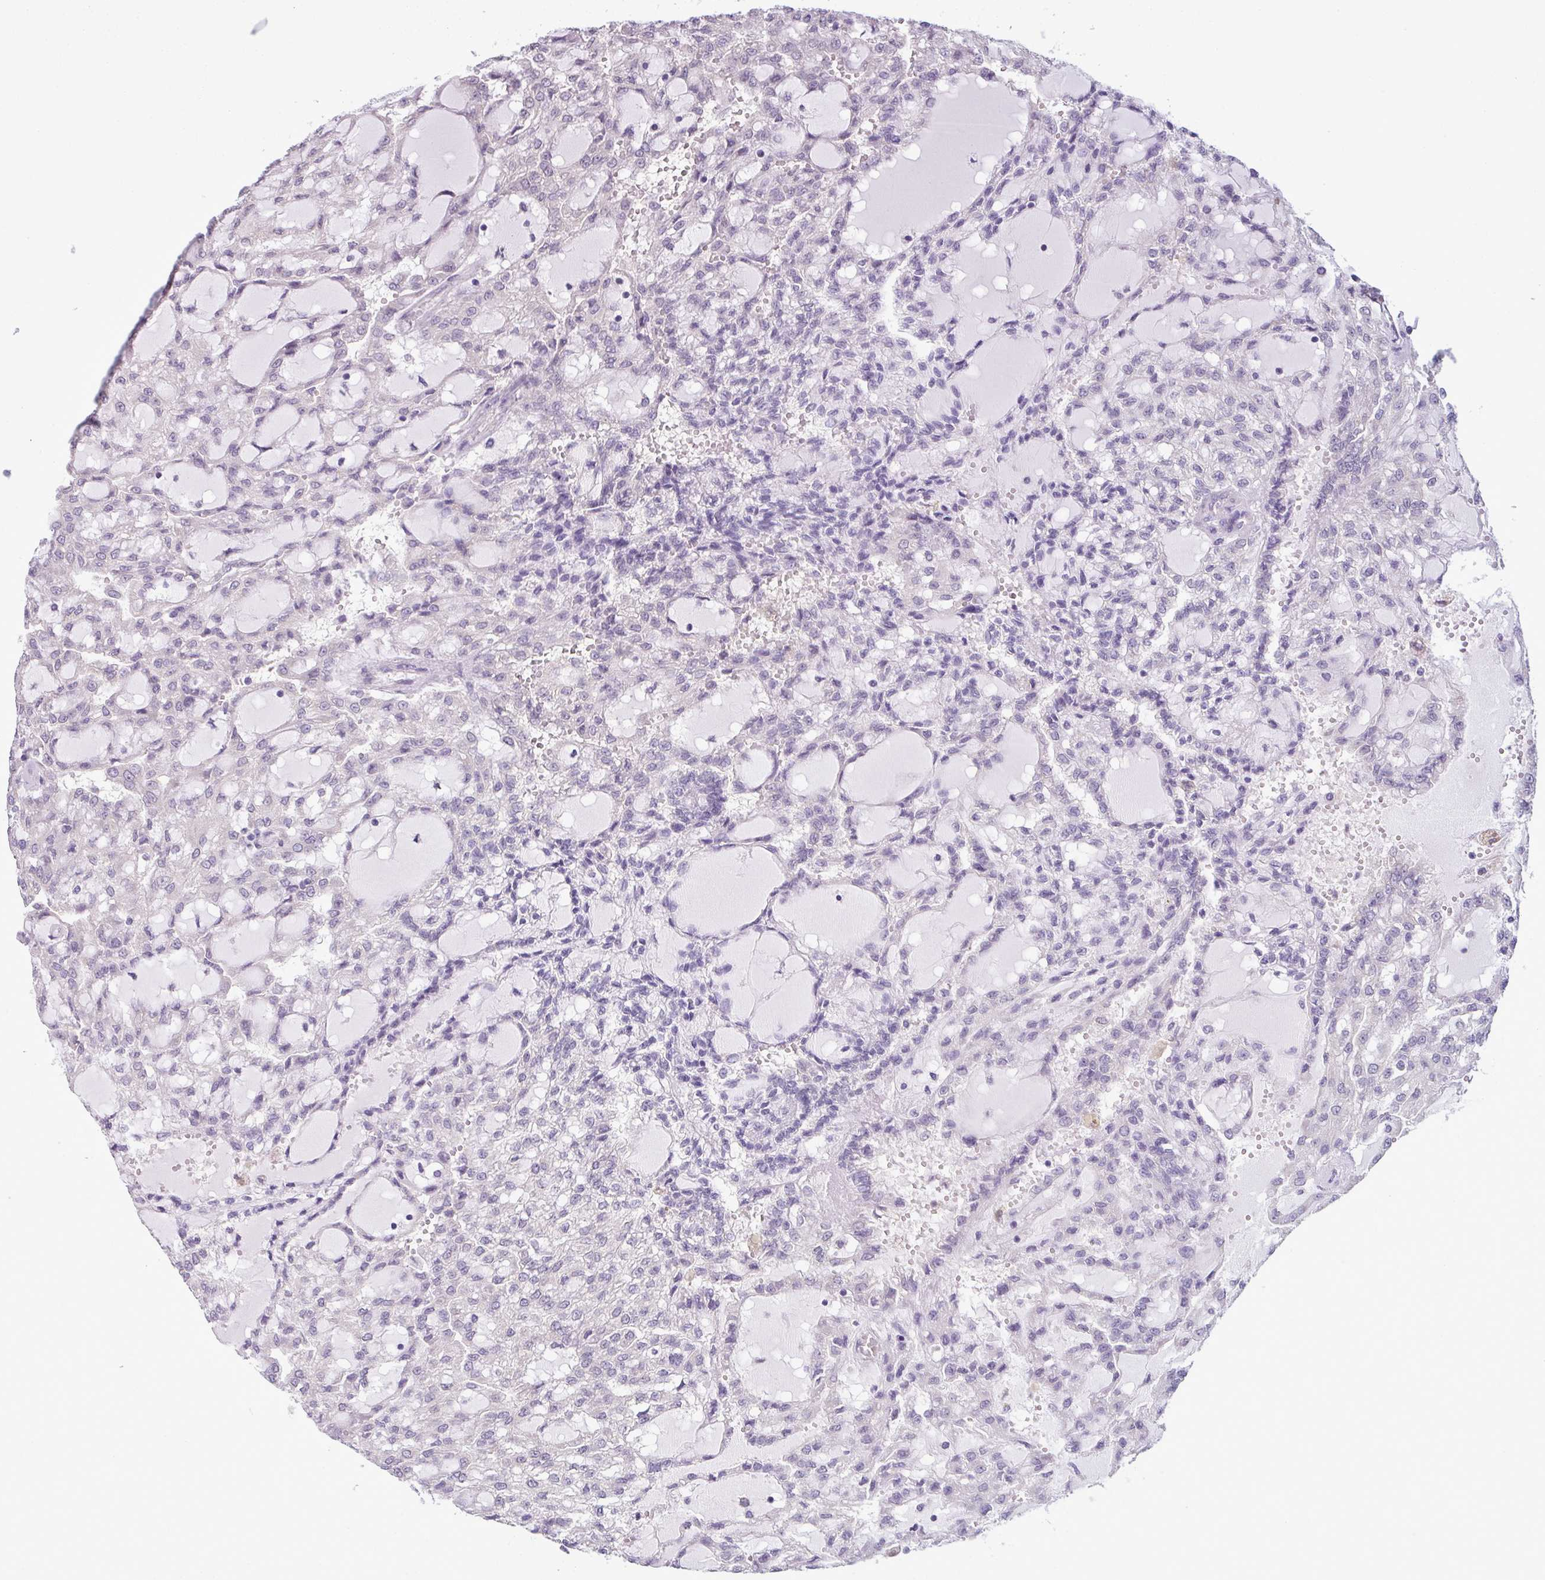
{"staining": {"intensity": "negative", "quantity": "none", "location": "none"}, "tissue": "renal cancer", "cell_type": "Tumor cells", "image_type": "cancer", "snomed": [{"axis": "morphology", "description": "Adenocarcinoma, NOS"}, {"axis": "topography", "description": "Kidney"}], "caption": "A photomicrograph of renal adenocarcinoma stained for a protein exhibits no brown staining in tumor cells.", "gene": "C20orf27", "patient": {"sex": "male", "age": 63}}